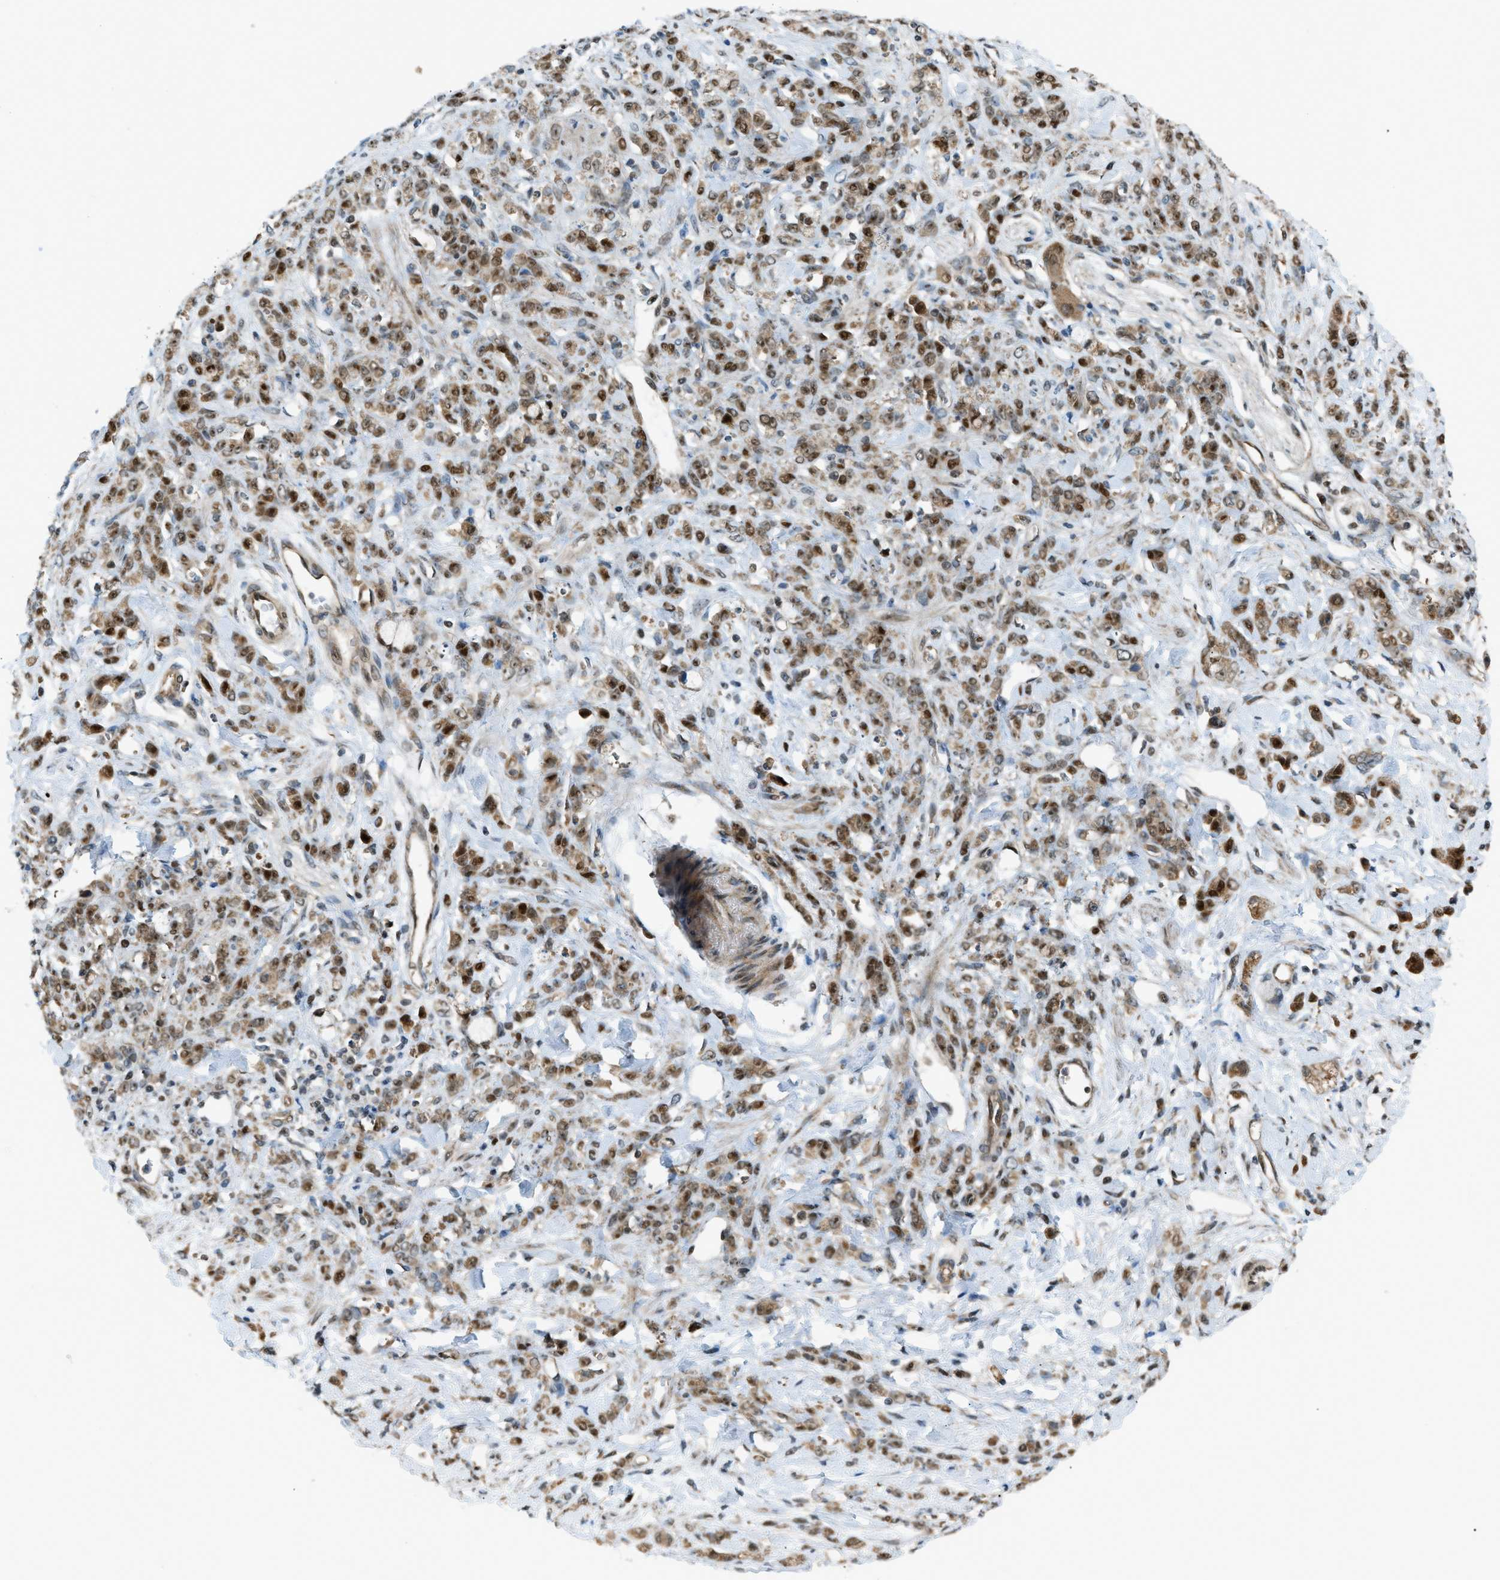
{"staining": {"intensity": "moderate", "quantity": ">75%", "location": "nuclear"}, "tissue": "stomach cancer", "cell_type": "Tumor cells", "image_type": "cancer", "snomed": [{"axis": "morphology", "description": "Normal tissue, NOS"}, {"axis": "morphology", "description": "Adenocarcinoma, NOS"}, {"axis": "topography", "description": "Stomach"}], "caption": "Stomach cancer (adenocarcinoma) stained for a protein (brown) demonstrates moderate nuclear positive expression in about >75% of tumor cells.", "gene": "CCDC186", "patient": {"sex": "male", "age": 82}}